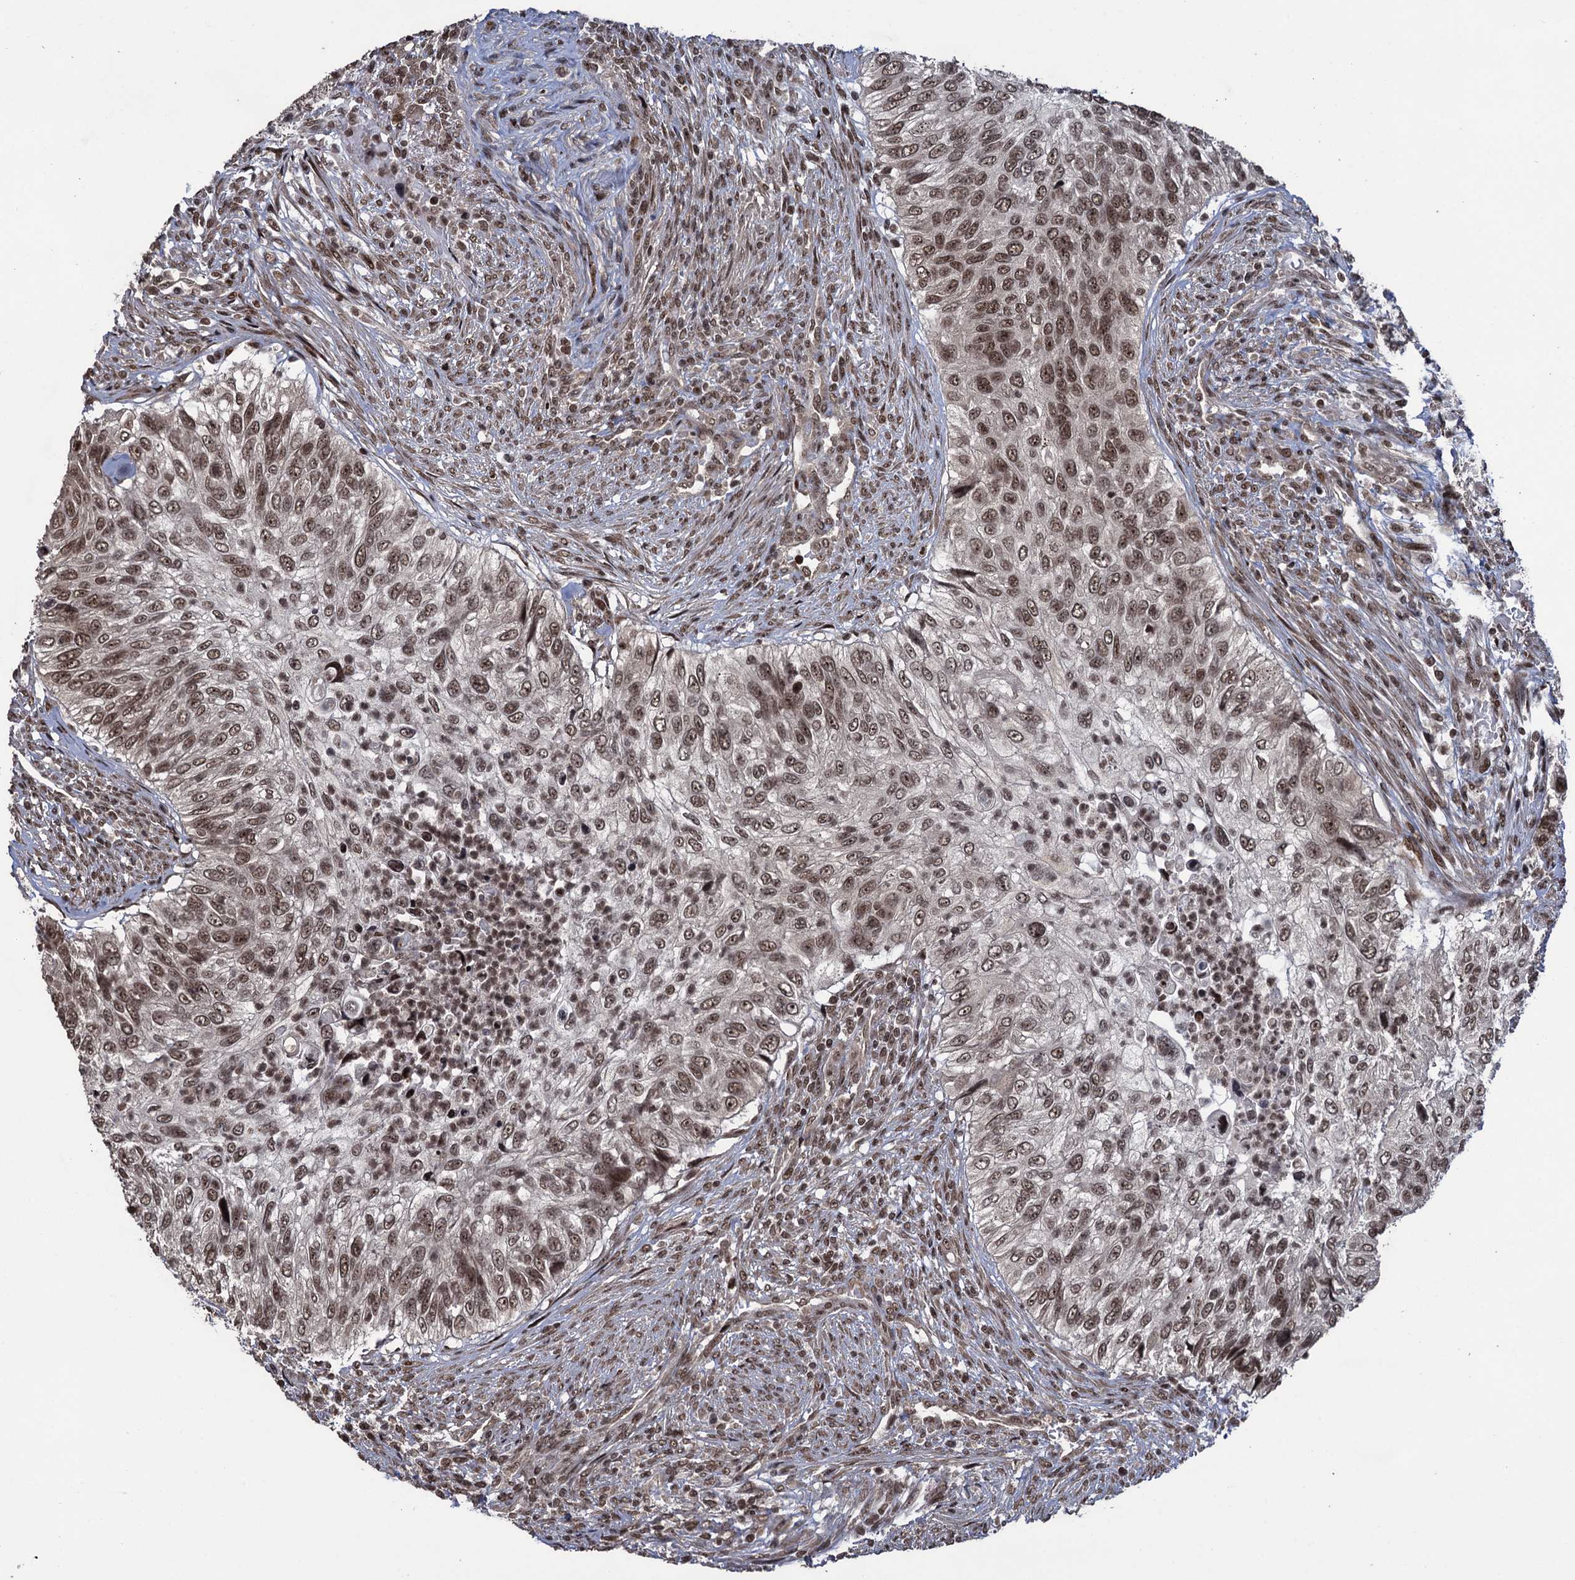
{"staining": {"intensity": "moderate", "quantity": ">75%", "location": "nuclear"}, "tissue": "urothelial cancer", "cell_type": "Tumor cells", "image_type": "cancer", "snomed": [{"axis": "morphology", "description": "Urothelial carcinoma, High grade"}, {"axis": "topography", "description": "Urinary bladder"}], "caption": "Protein expression analysis of human high-grade urothelial carcinoma reveals moderate nuclear staining in approximately >75% of tumor cells.", "gene": "ZNF169", "patient": {"sex": "female", "age": 60}}